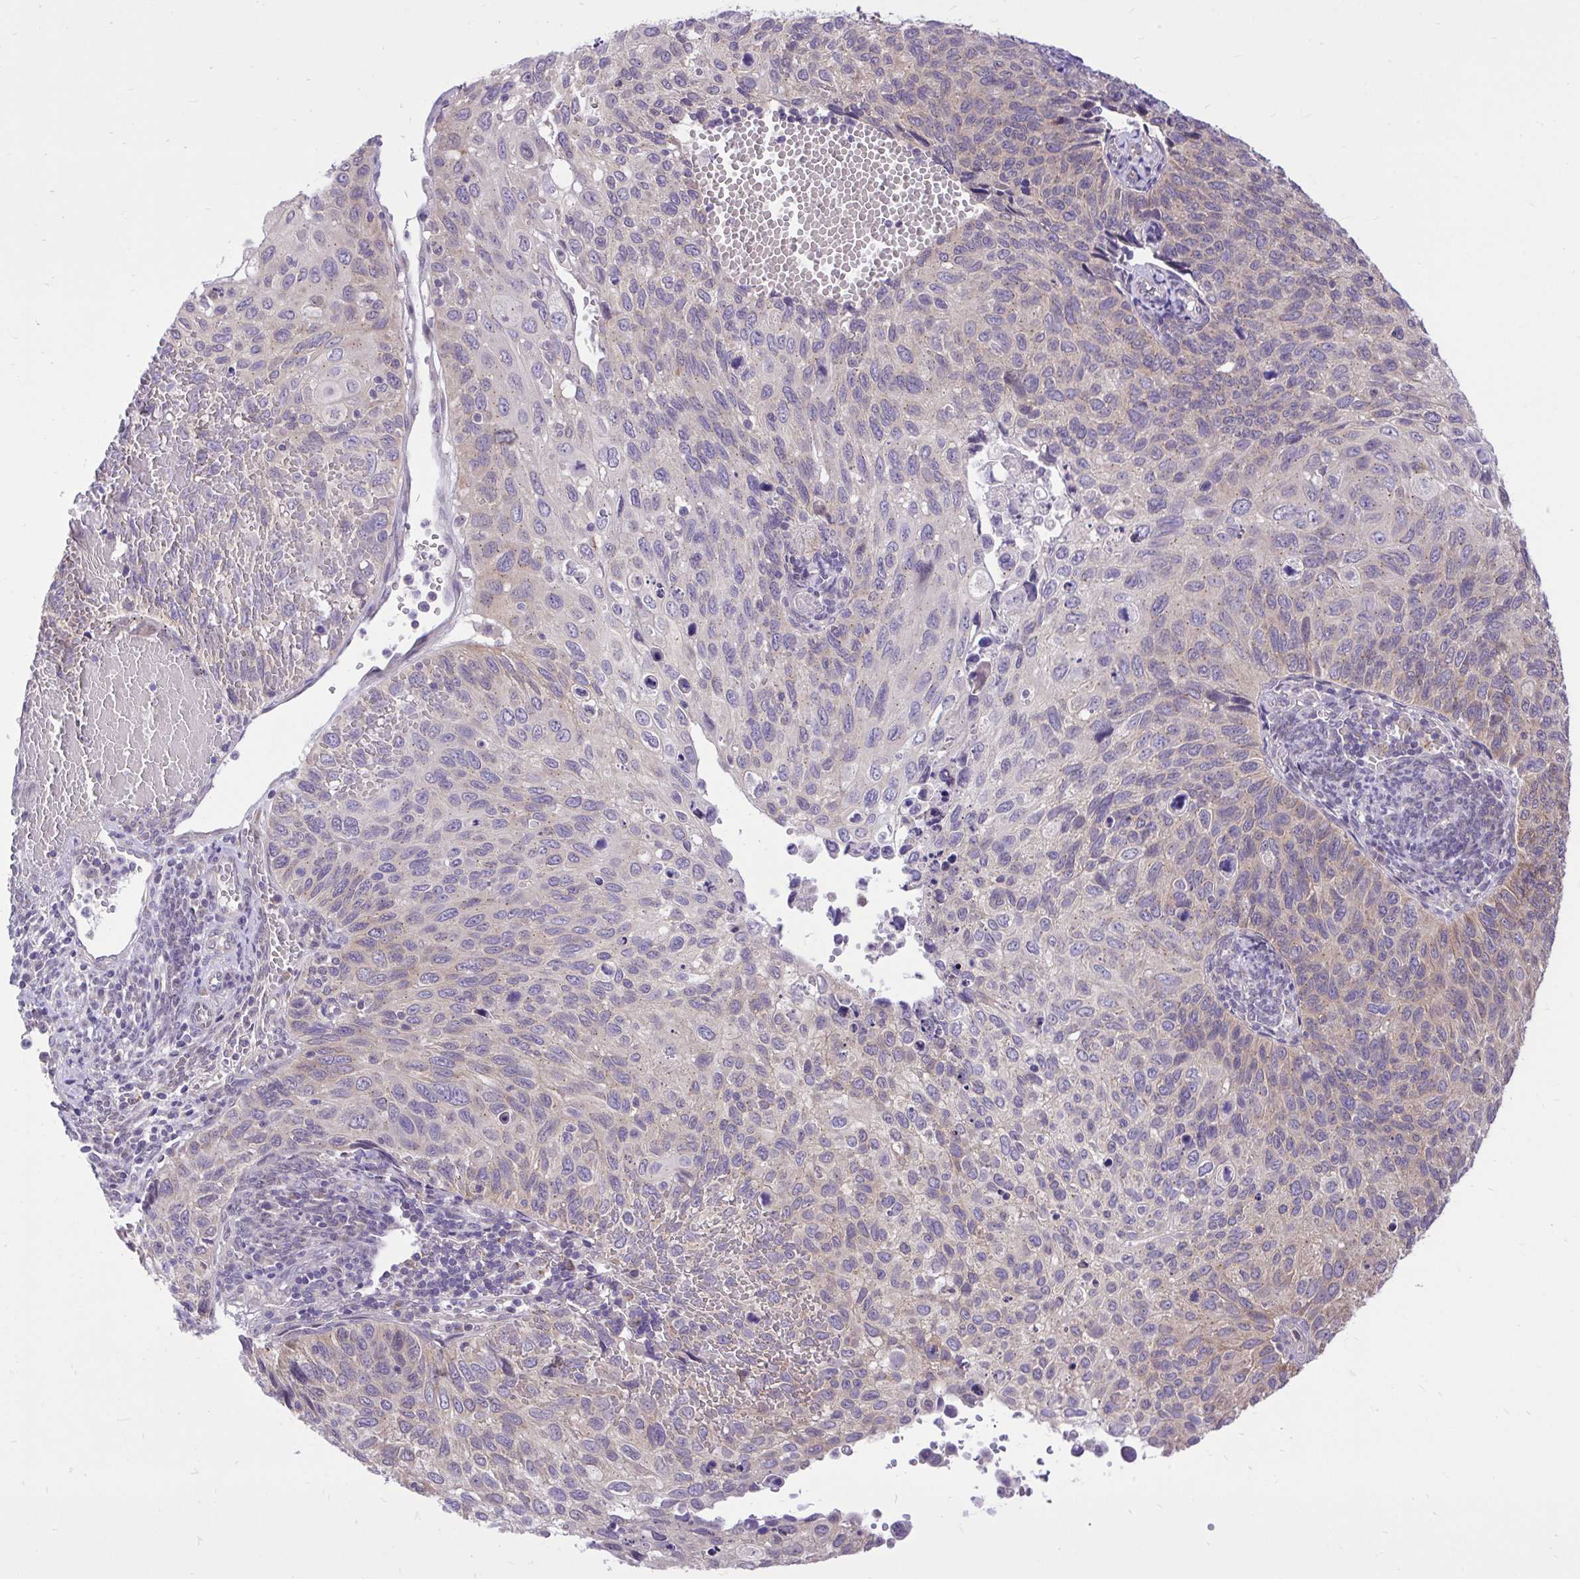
{"staining": {"intensity": "negative", "quantity": "none", "location": "none"}, "tissue": "cervical cancer", "cell_type": "Tumor cells", "image_type": "cancer", "snomed": [{"axis": "morphology", "description": "Squamous cell carcinoma, NOS"}, {"axis": "topography", "description": "Cervix"}], "caption": "The histopathology image shows no staining of tumor cells in cervical cancer (squamous cell carcinoma). The staining was performed using DAB to visualize the protein expression in brown, while the nuclei were stained in blue with hematoxylin (Magnification: 20x).", "gene": "CEACAM18", "patient": {"sex": "female", "age": 70}}